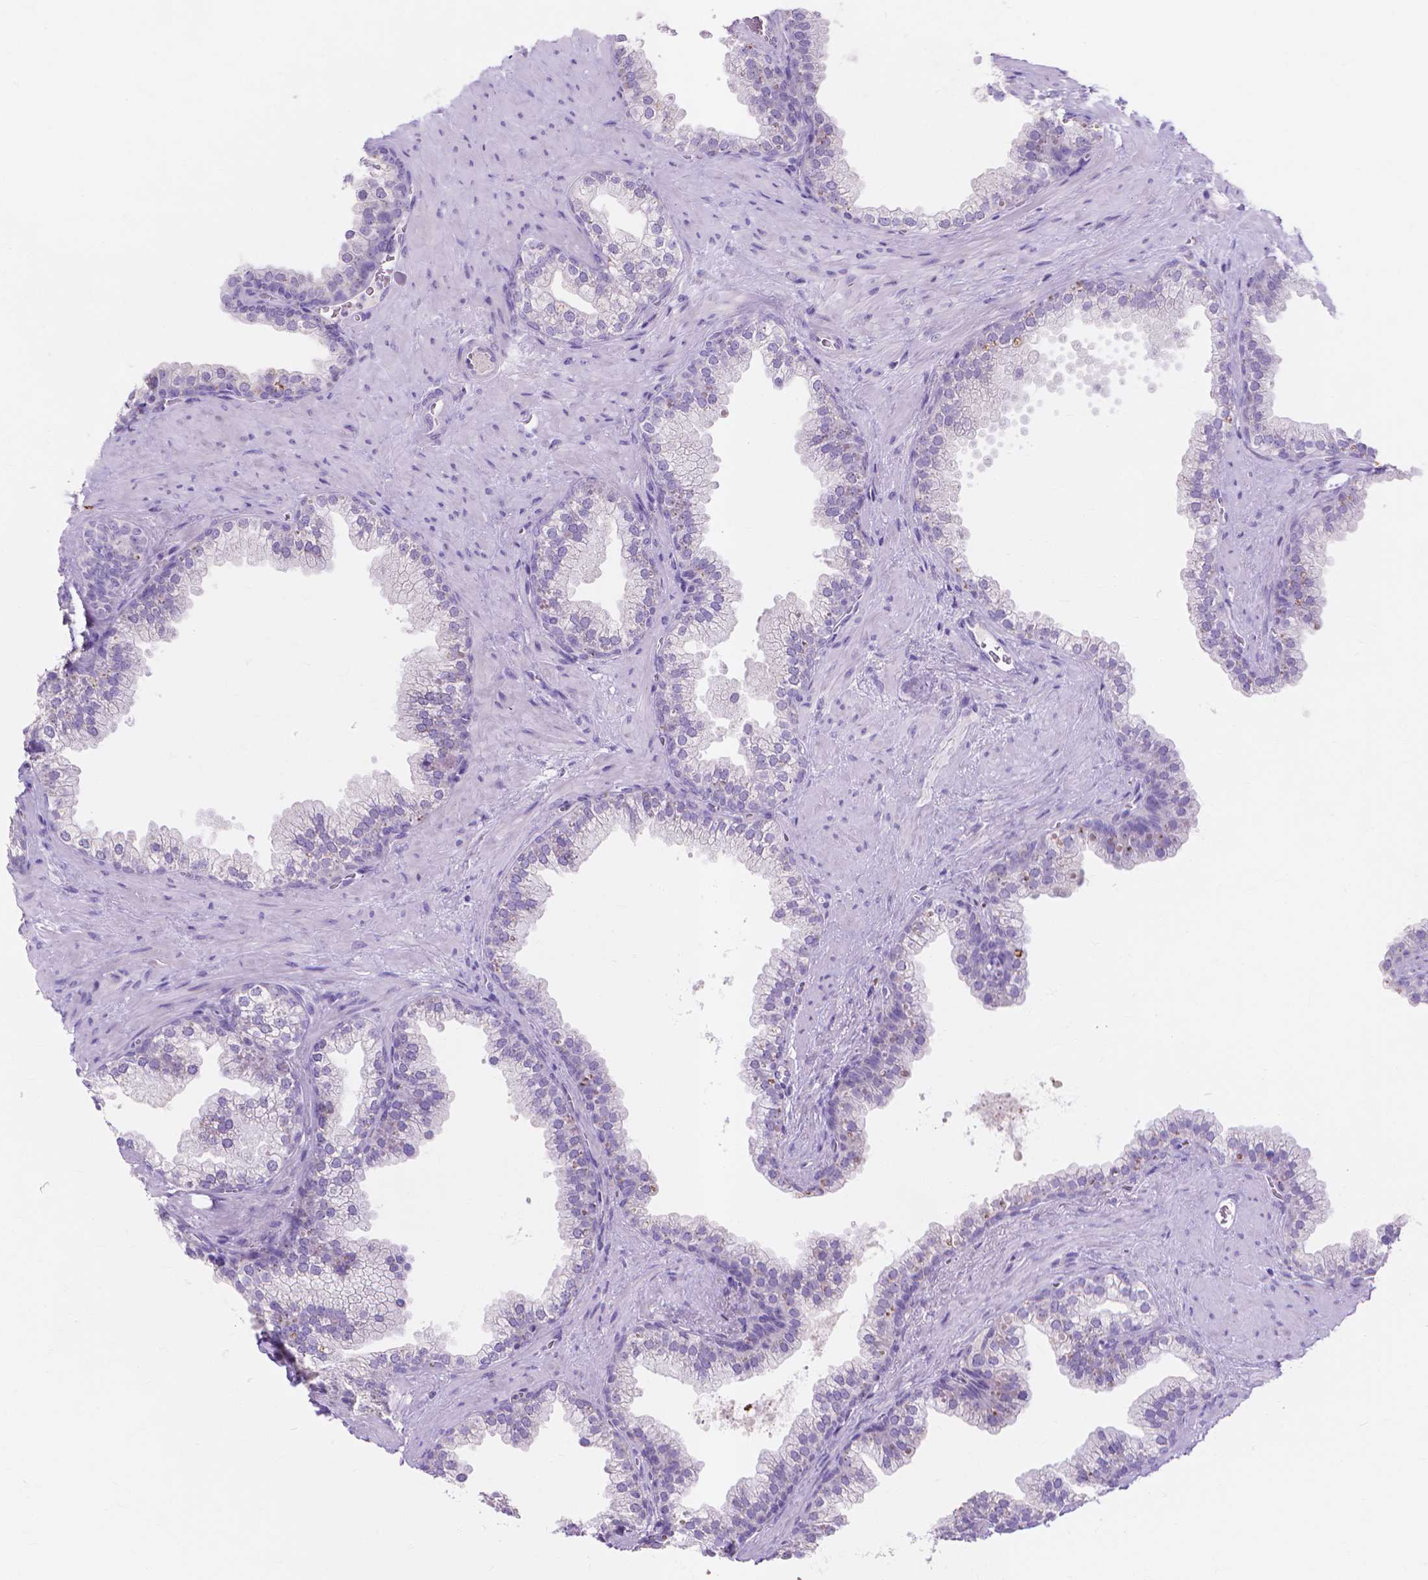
{"staining": {"intensity": "negative", "quantity": "none", "location": "none"}, "tissue": "prostate", "cell_type": "Glandular cells", "image_type": "normal", "snomed": [{"axis": "morphology", "description": "Normal tissue, NOS"}, {"axis": "topography", "description": "Prostate"}], "caption": "A photomicrograph of prostate stained for a protein demonstrates no brown staining in glandular cells. (DAB immunohistochemistry (IHC), high magnification).", "gene": "MMP11", "patient": {"sex": "male", "age": 79}}